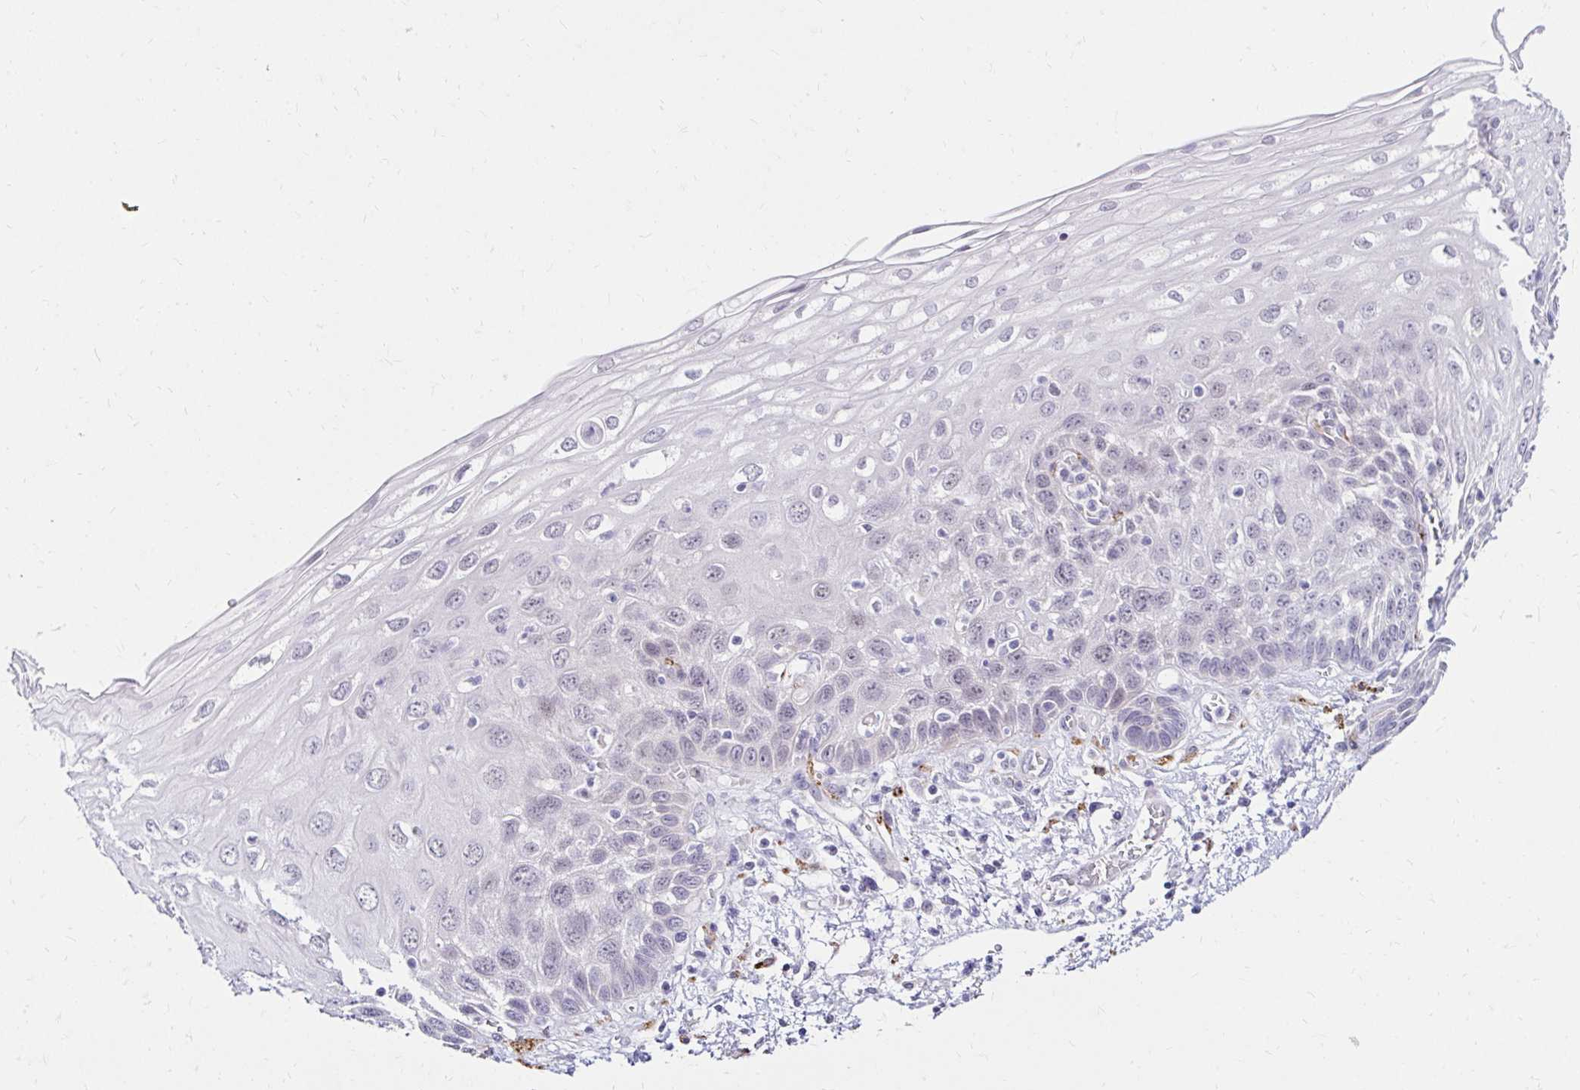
{"staining": {"intensity": "negative", "quantity": "none", "location": "none"}, "tissue": "esophagus", "cell_type": "Squamous epithelial cells", "image_type": "normal", "snomed": [{"axis": "morphology", "description": "Normal tissue, NOS"}, {"axis": "morphology", "description": "Adenocarcinoma, NOS"}, {"axis": "topography", "description": "Esophagus"}], "caption": "A high-resolution photomicrograph shows IHC staining of normal esophagus, which shows no significant positivity in squamous epithelial cells.", "gene": "GUCY1A1", "patient": {"sex": "male", "age": 81}}